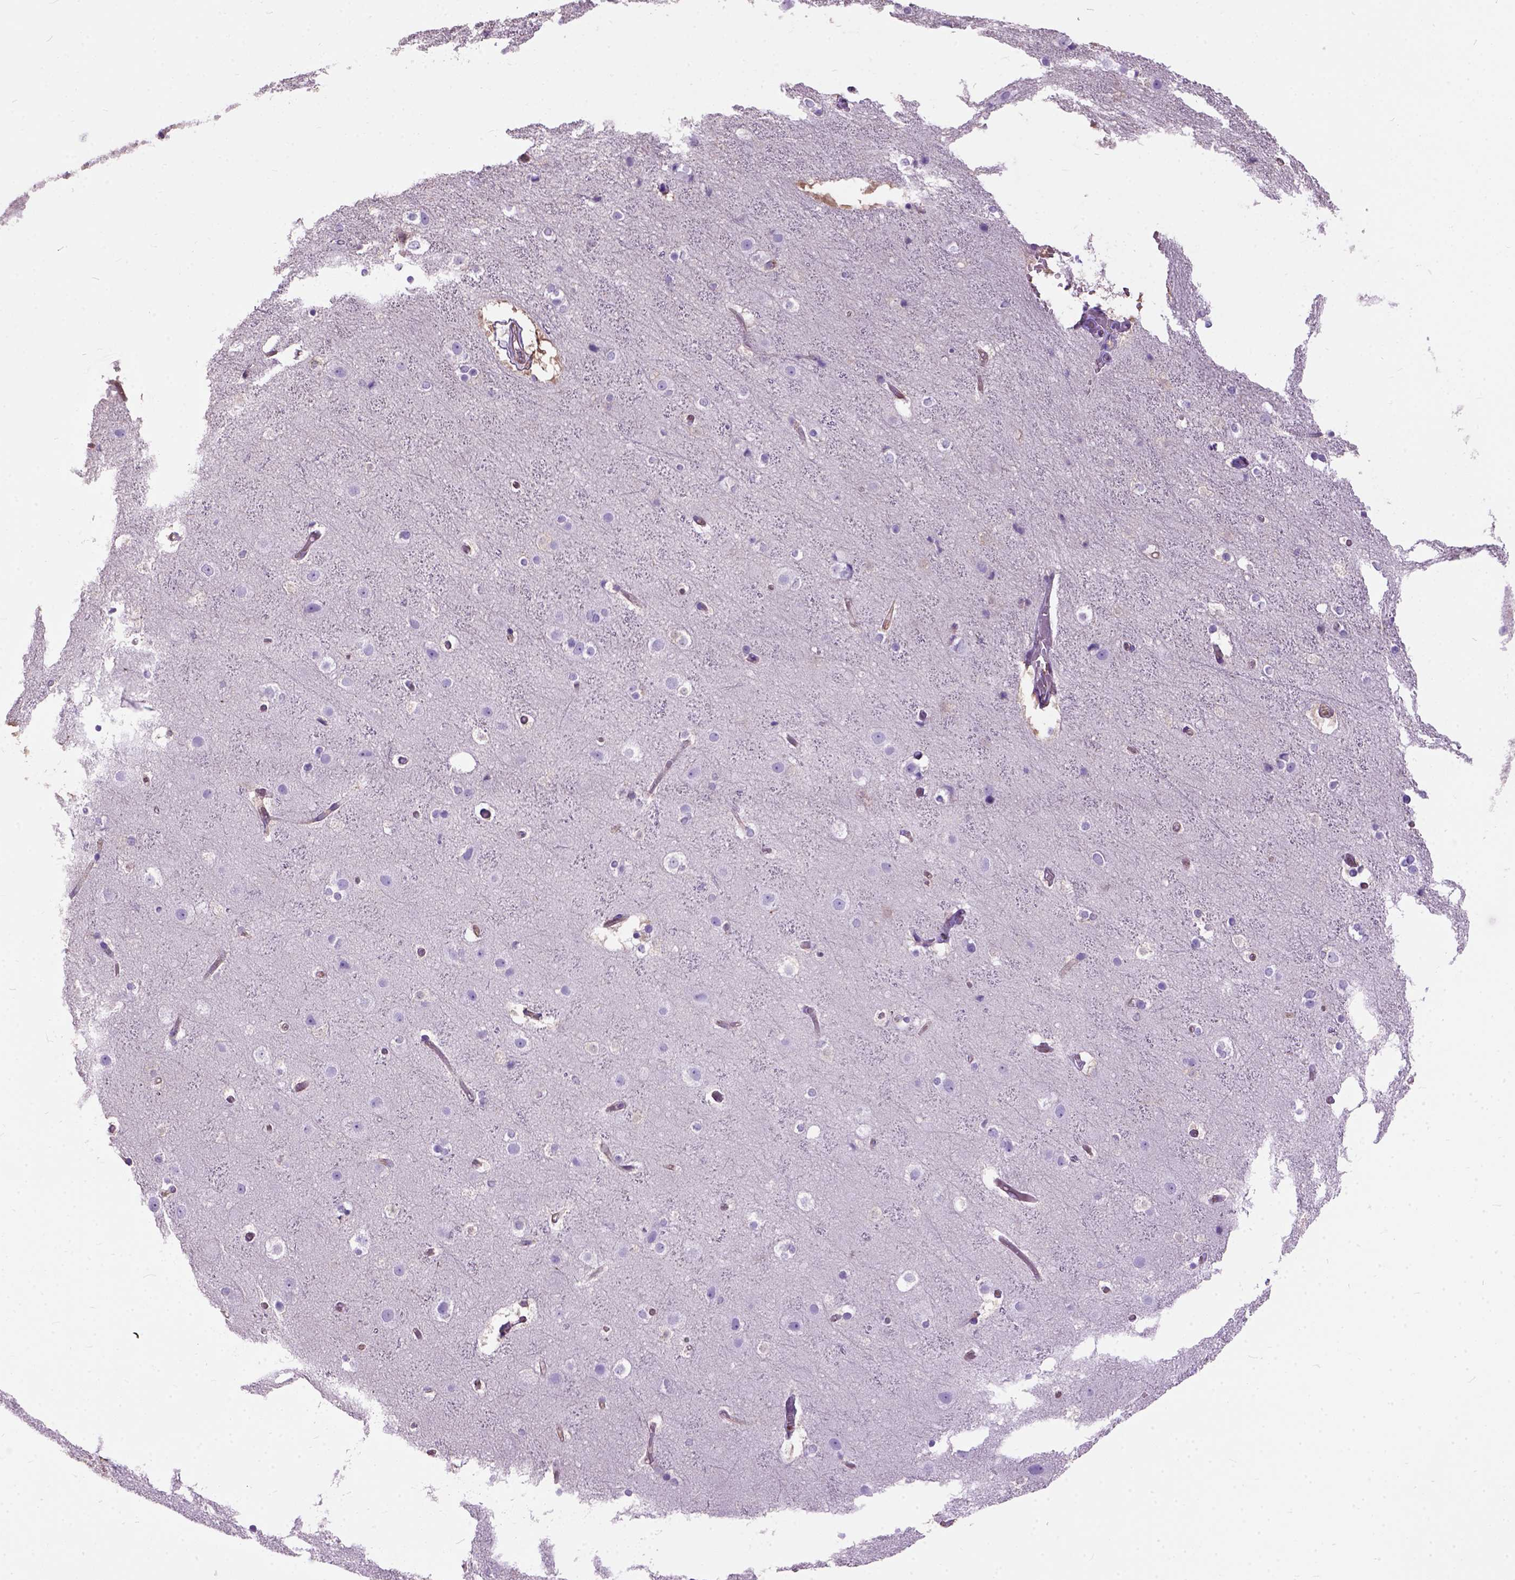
{"staining": {"intensity": "moderate", "quantity": ">75%", "location": "cytoplasmic/membranous"}, "tissue": "cerebral cortex", "cell_type": "Endothelial cells", "image_type": "normal", "snomed": [{"axis": "morphology", "description": "Normal tissue, NOS"}, {"axis": "topography", "description": "Cerebral cortex"}], "caption": "A medium amount of moderate cytoplasmic/membranous staining is appreciated in about >75% of endothelial cells in benign cerebral cortex.", "gene": "SEMA4F", "patient": {"sex": "female", "age": 52}}